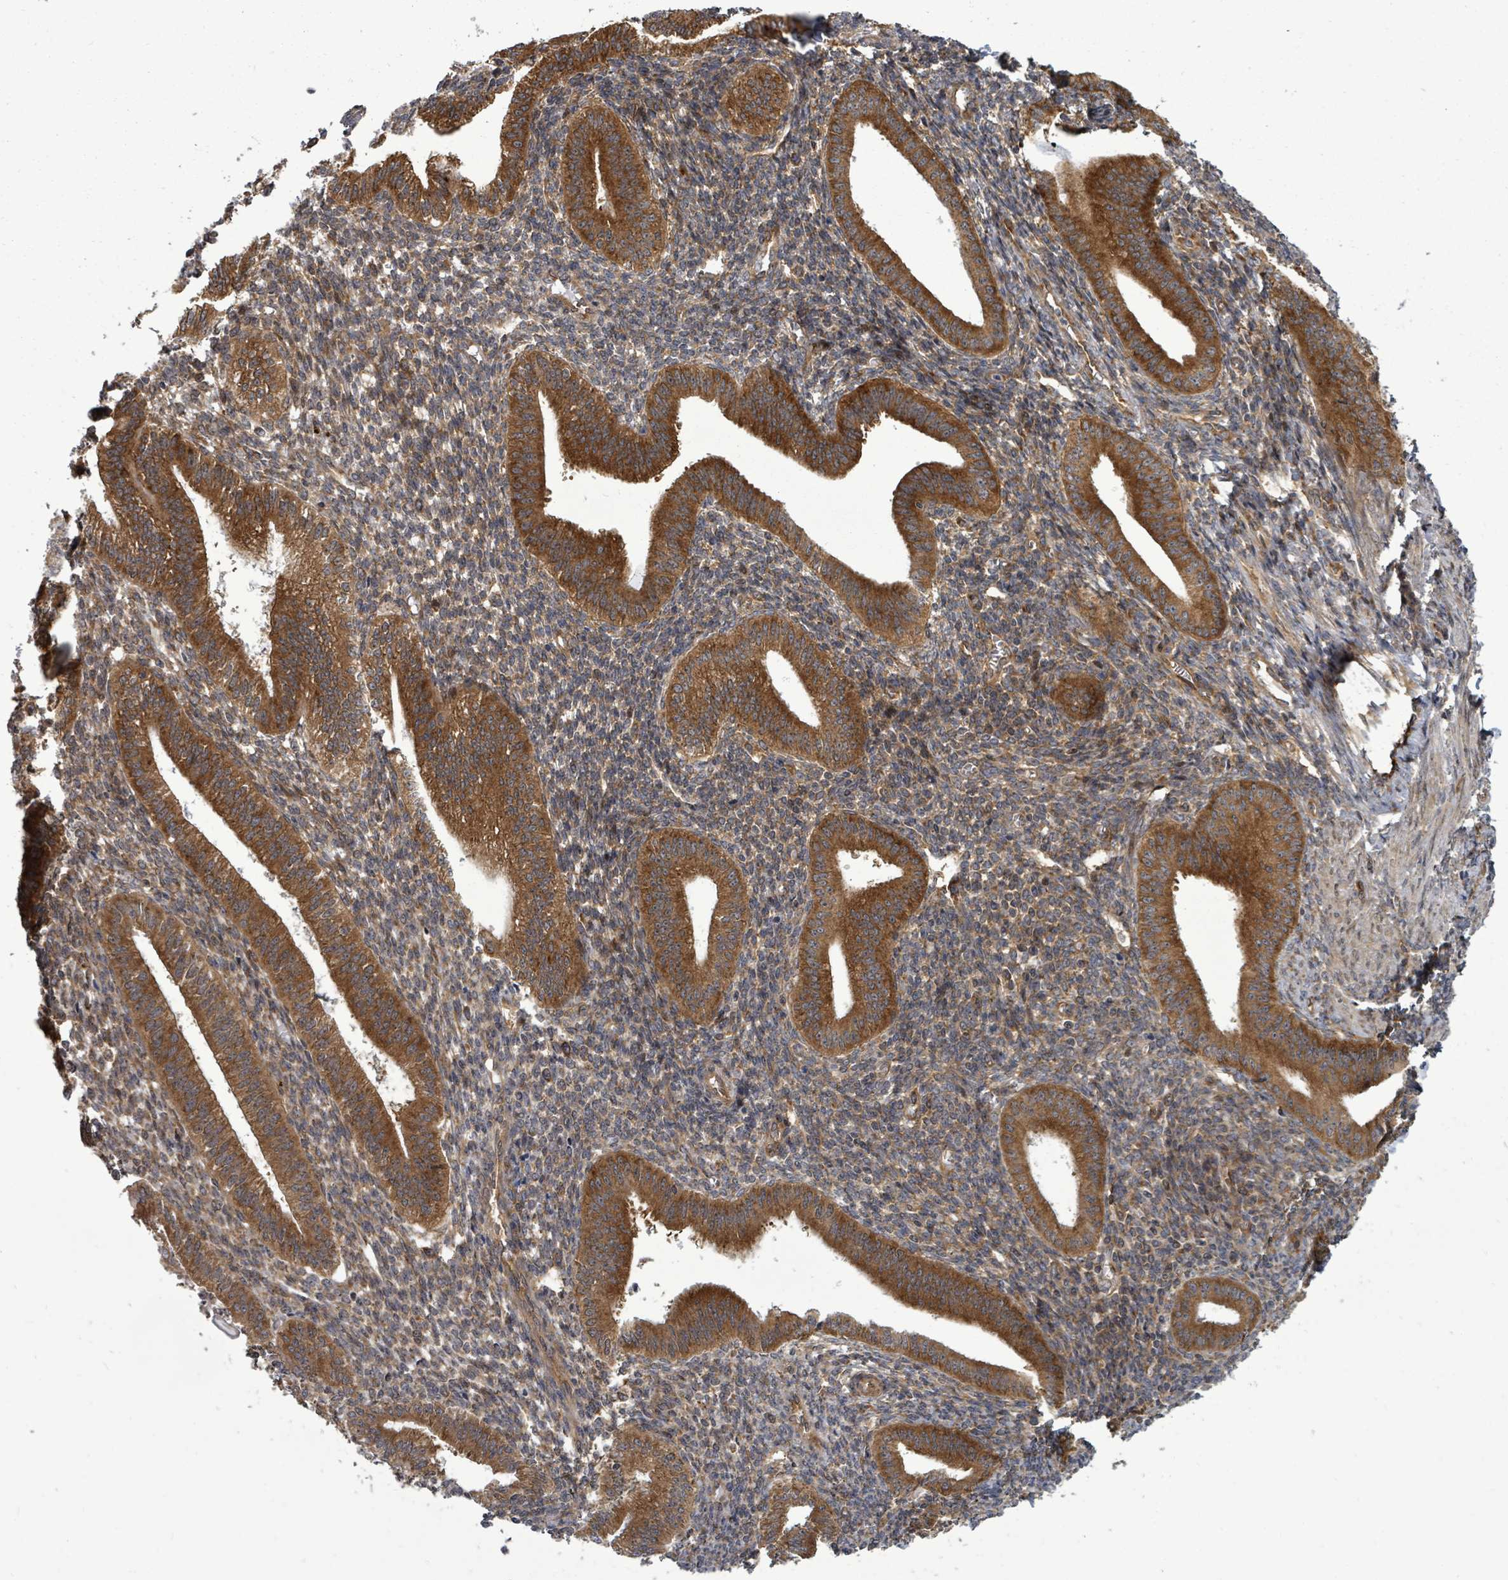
{"staining": {"intensity": "moderate", "quantity": ">75%", "location": "cytoplasmic/membranous"}, "tissue": "endometrium", "cell_type": "Cells in endometrial stroma", "image_type": "normal", "snomed": [{"axis": "morphology", "description": "Normal tissue, NOS"}, {"axis": "topography", "description": "Endometrium"}], "caption": "The immunohistochemical stain highlights moderate cytoplasmic/membranous expression in cells in endometrial stroma of normal endometrium. The protein is stained brown, and the nuclei are stained in blue (DAB IHC with brightfield microscopy, high magnification).", "gene": "EIF3CL", "patient": {"sex": "female", "age": 34}}